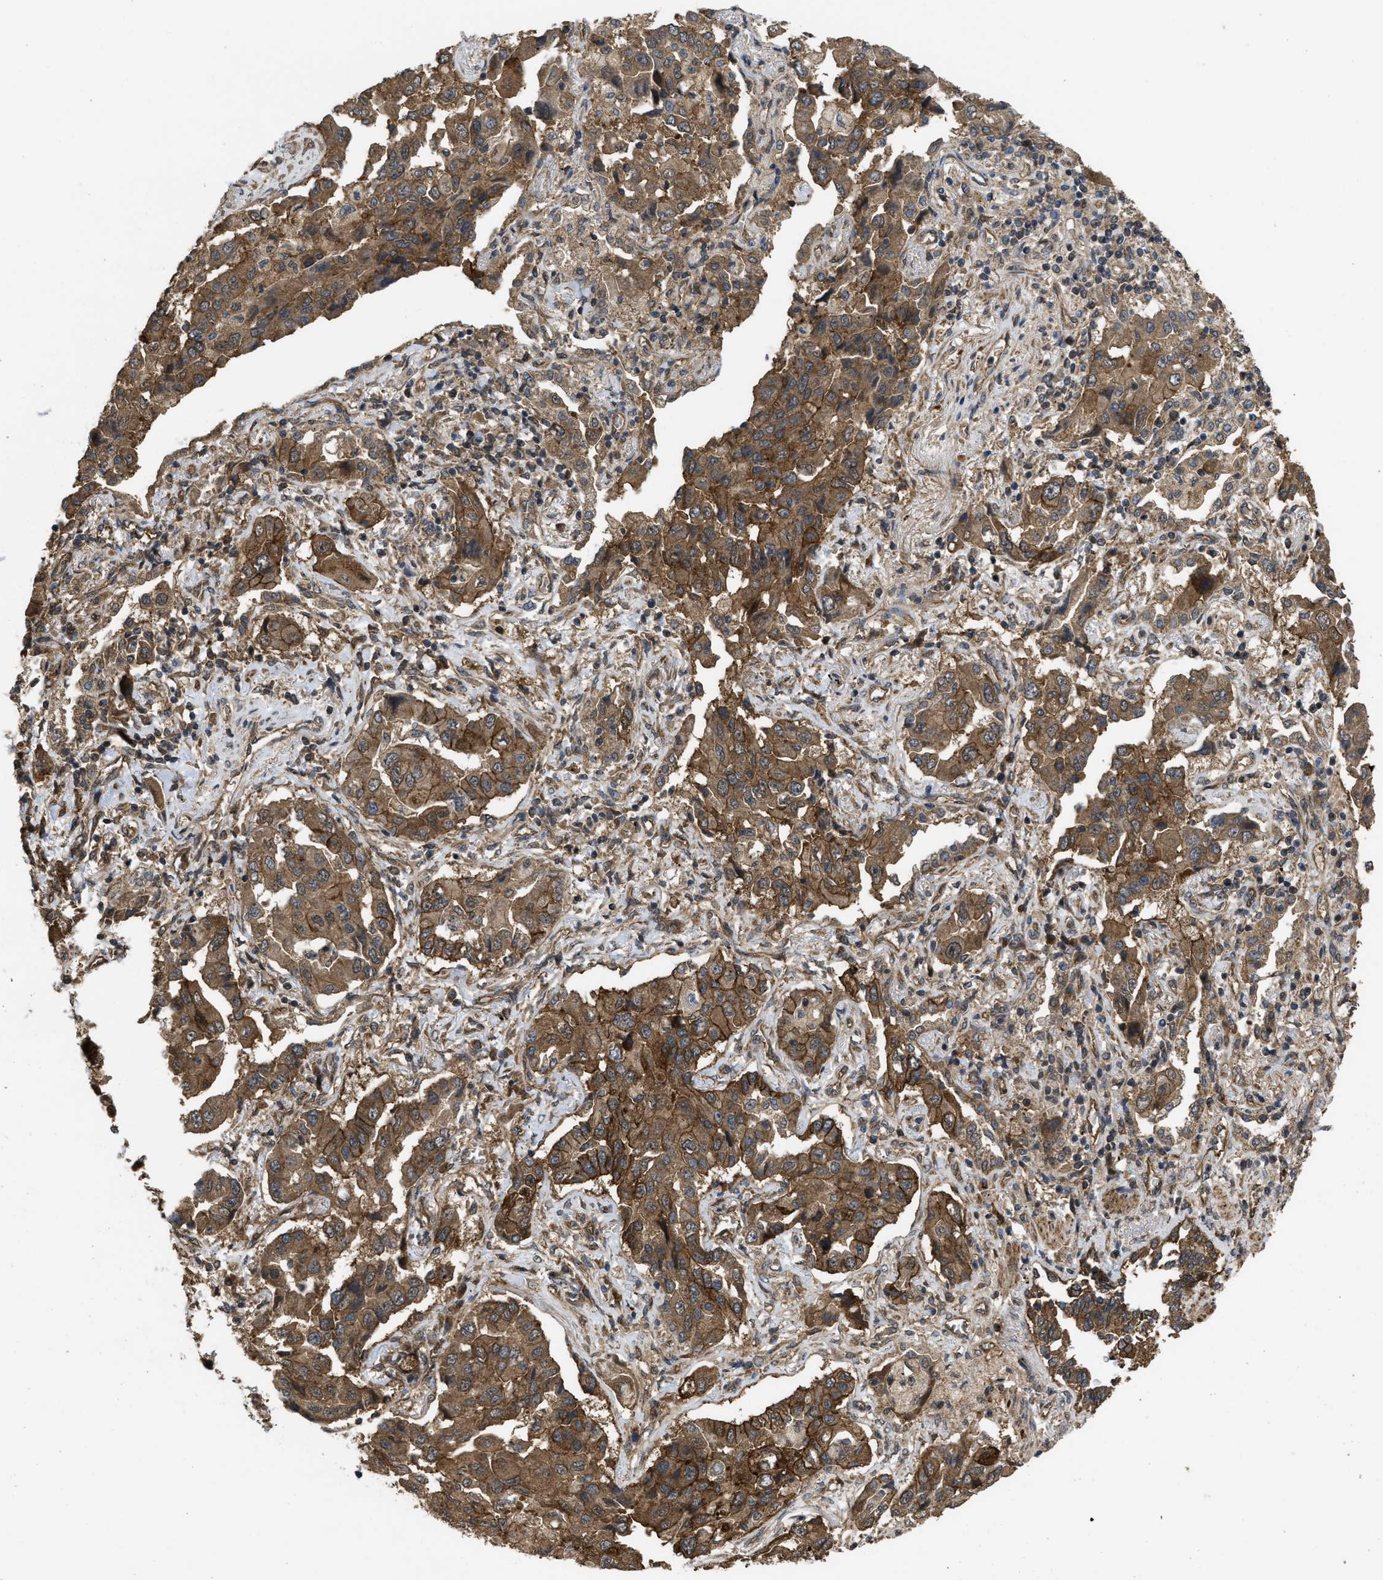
{"staining": {"intensity": "moderate", "quantity": ">75%", "location": "cytoplasmic/membranous"}, "tissue": "lung cancer", "cell_type": "Tumor cells", "image_type": "cancer", "snomed": [{"axis": "morphology", "description": "Adenocarcinoma, NOS"}, {"axis": "topography", "description": "Lung"}], "caption": "Approximately >75% of tumor cells in lung cancer show moderate cytoplasmic/membranous protein expression as visualized by brown immunohistochemical staining.", "gene": "FZD6", "patient": {"sex": "female", "age": 65}}